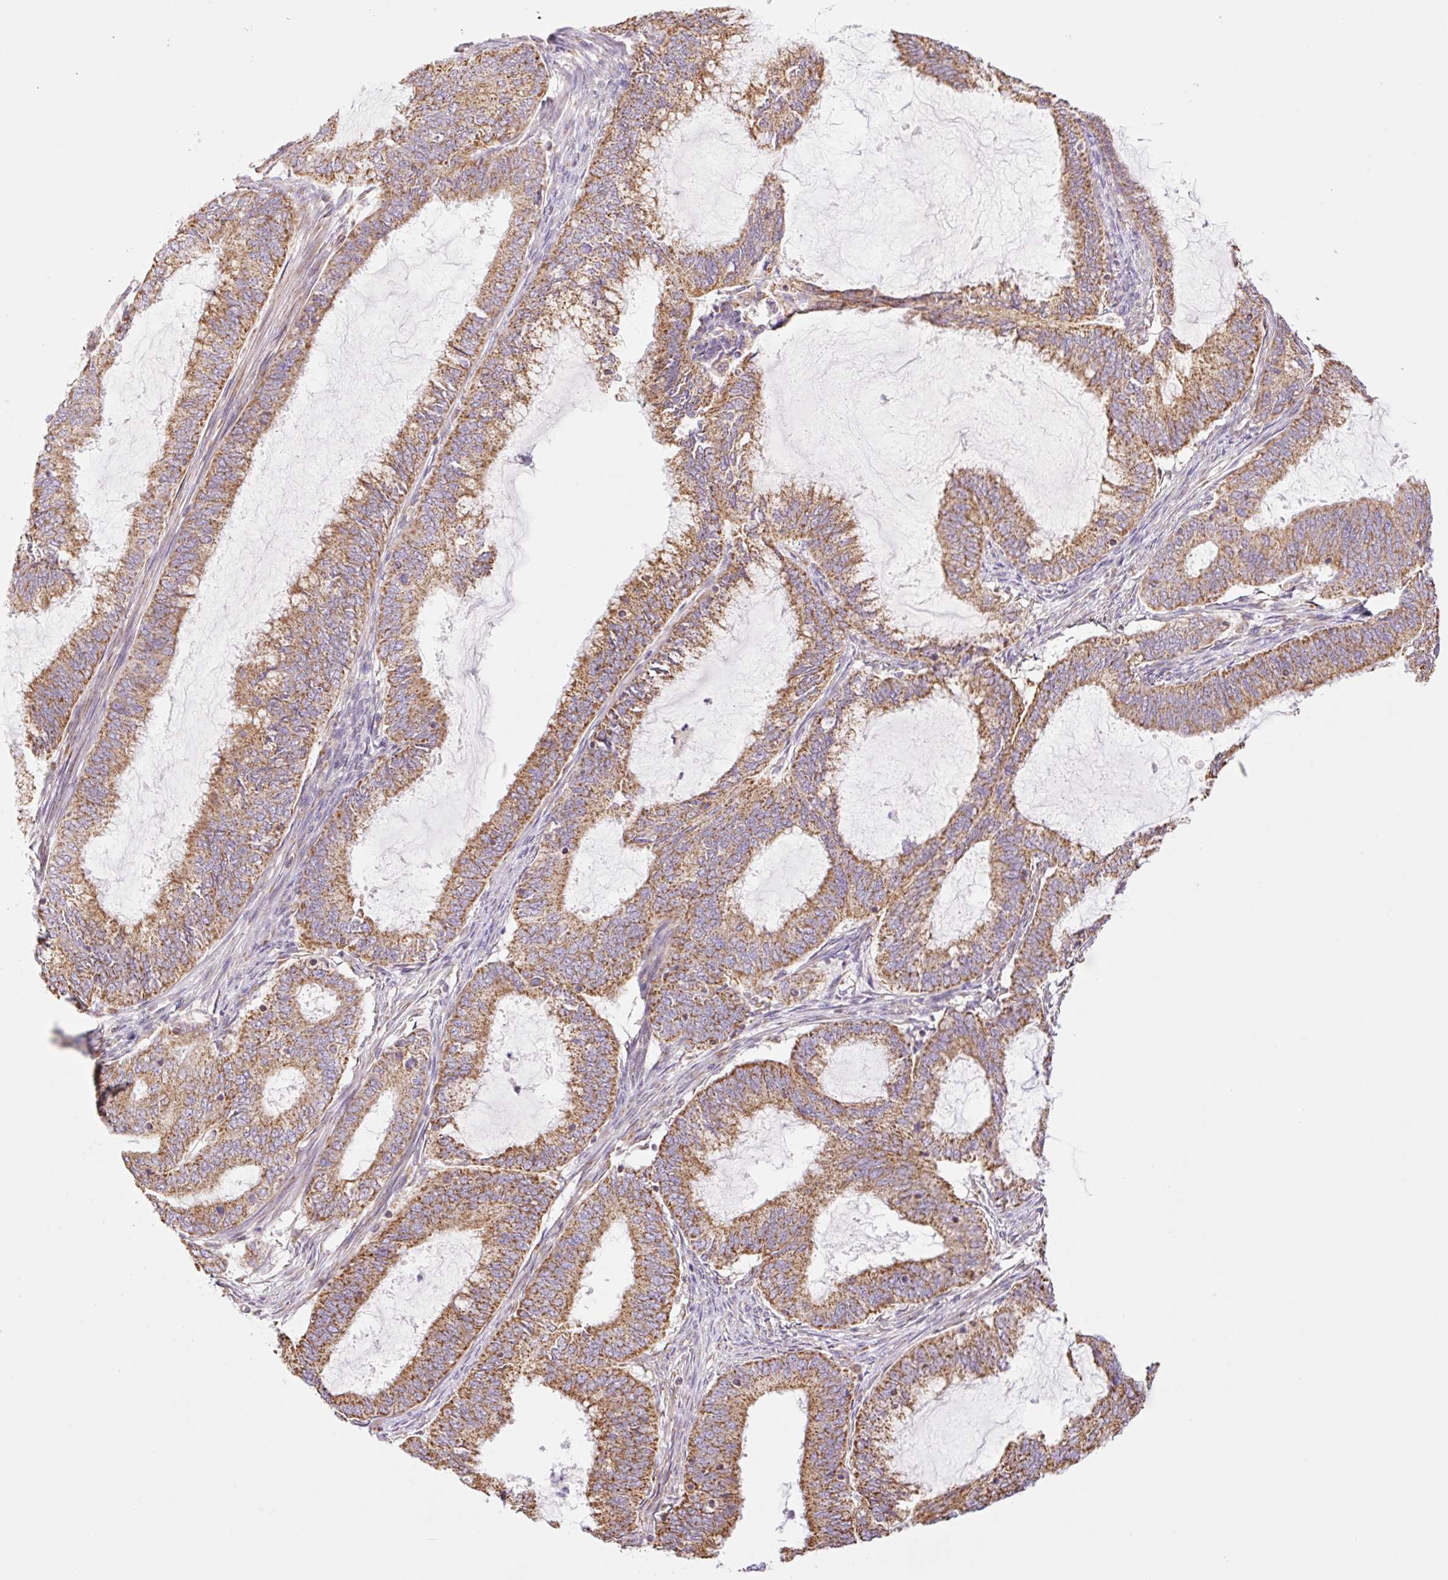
{"staining": {"intensity": "moderate", "quantity": ">75%", "location": "cytoplasmic/membranous"}, "tissue": "endometrial cancer", "cell_type": "Tumor cells", "image_type": "cancer", "snomed": [{"axis": "morphology", "description": "Adenocarcinoma, NOS"}, {"axis": "topography", "description": "Endometrium"}], "caption": "Endometrial cancer tissue demonstrates moderate cytoplasmic/membranous positivity in about >75% of tumor cells", "gene": "GOSR2", "patient": {"sex": "female", "age": 51}}